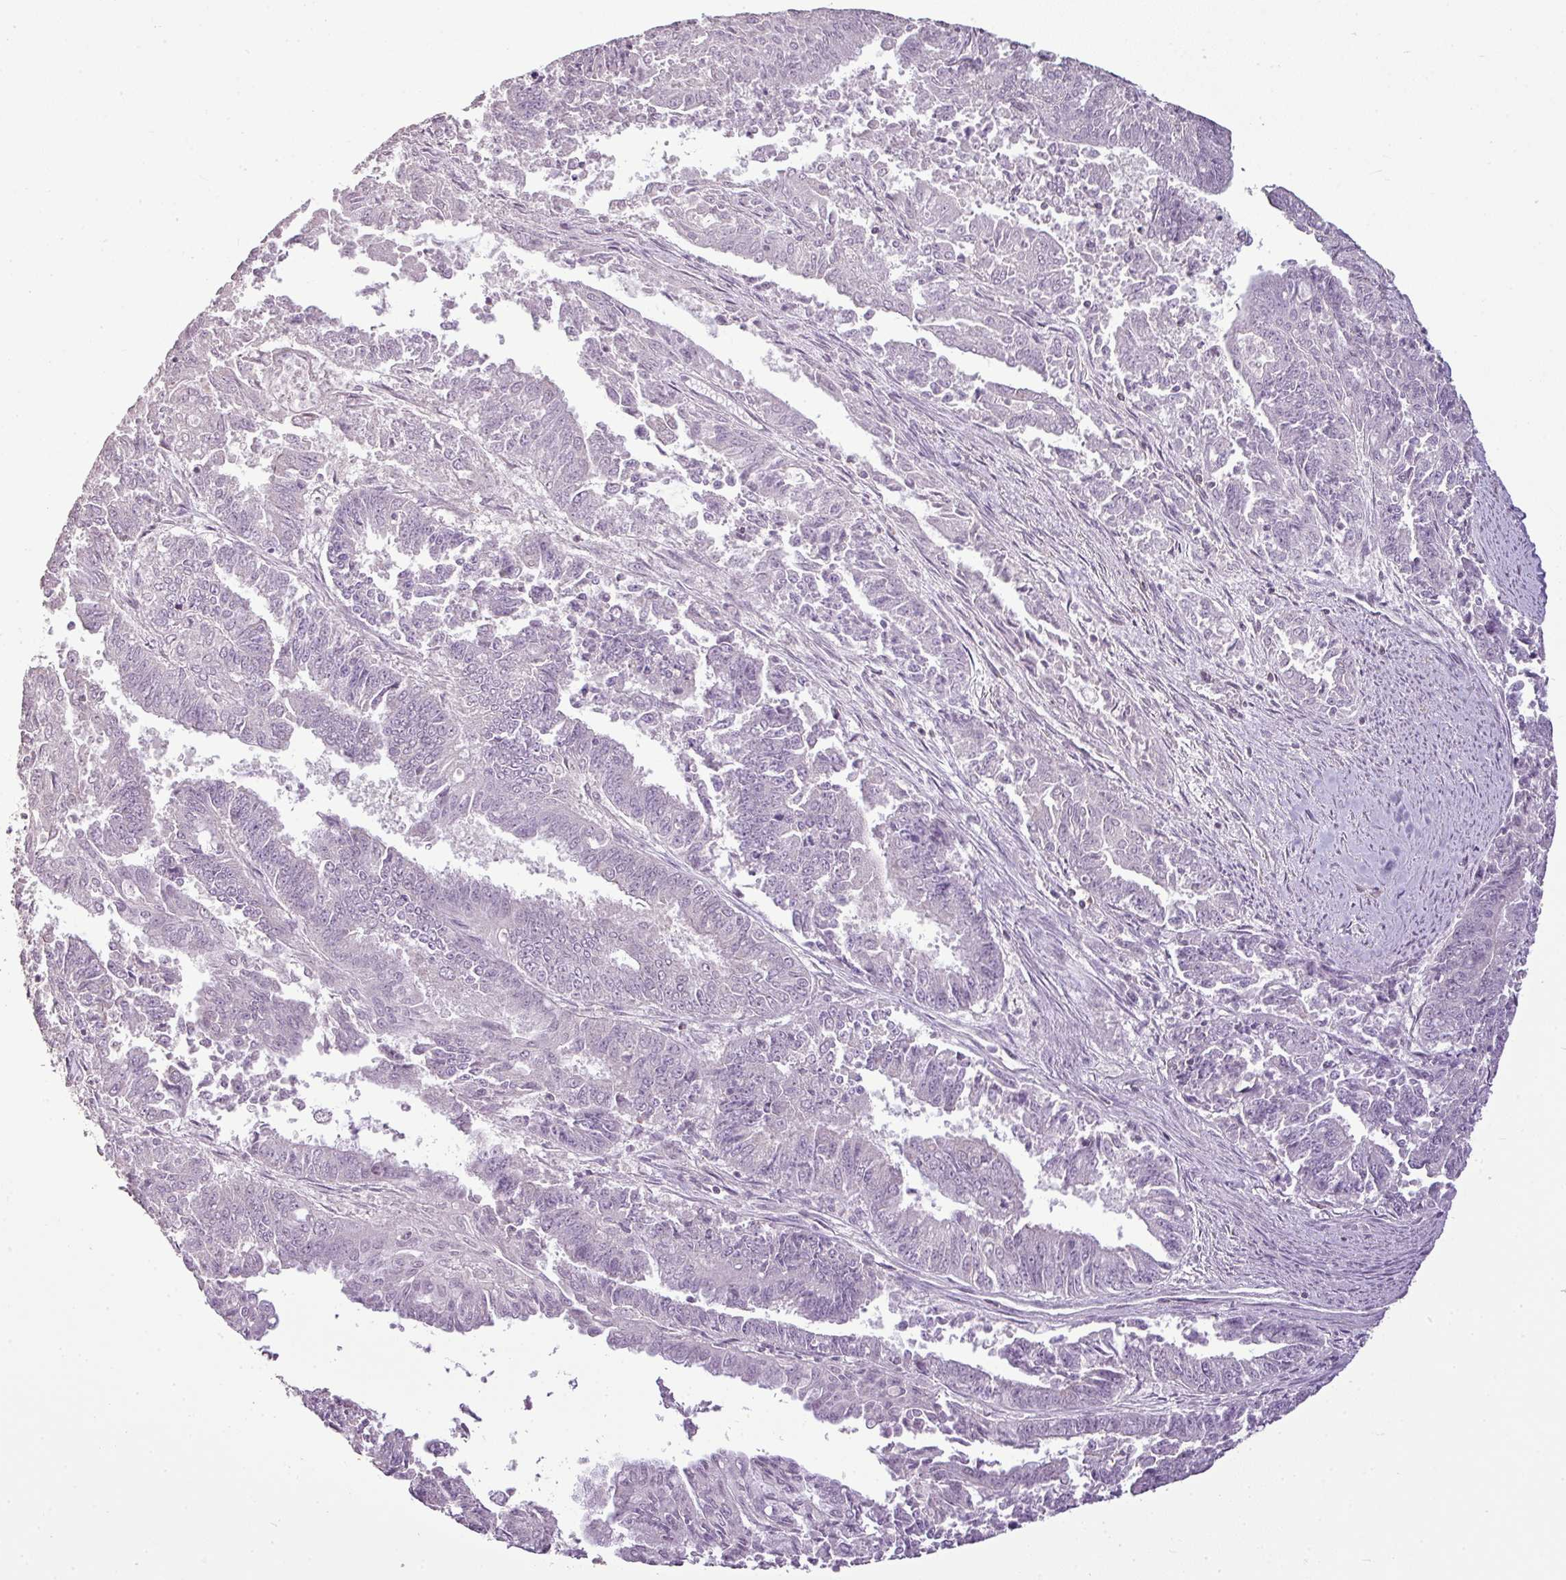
{"staining": {"intensity": "negative", "quantity": "none", "location": "none"}, "tissue": "endometrial cancer", "cell_type": "Tumor cells", "image_type": "cancer", "snomed": [{"axis": "morphology", "description": "Adenocarcinoma, NOS"}, {"axis": "topography", "description": "Endometrium"}], "caption": "Immunohistochemistry (IHC) photomicrograph of neoplastic tissue: endometrial cancer (adenocarcinoma) stained with DAB displays no significant protein positivity in tumor cells.", "gene": "LY9", "patient": {"sex": "female", "age": 73}}